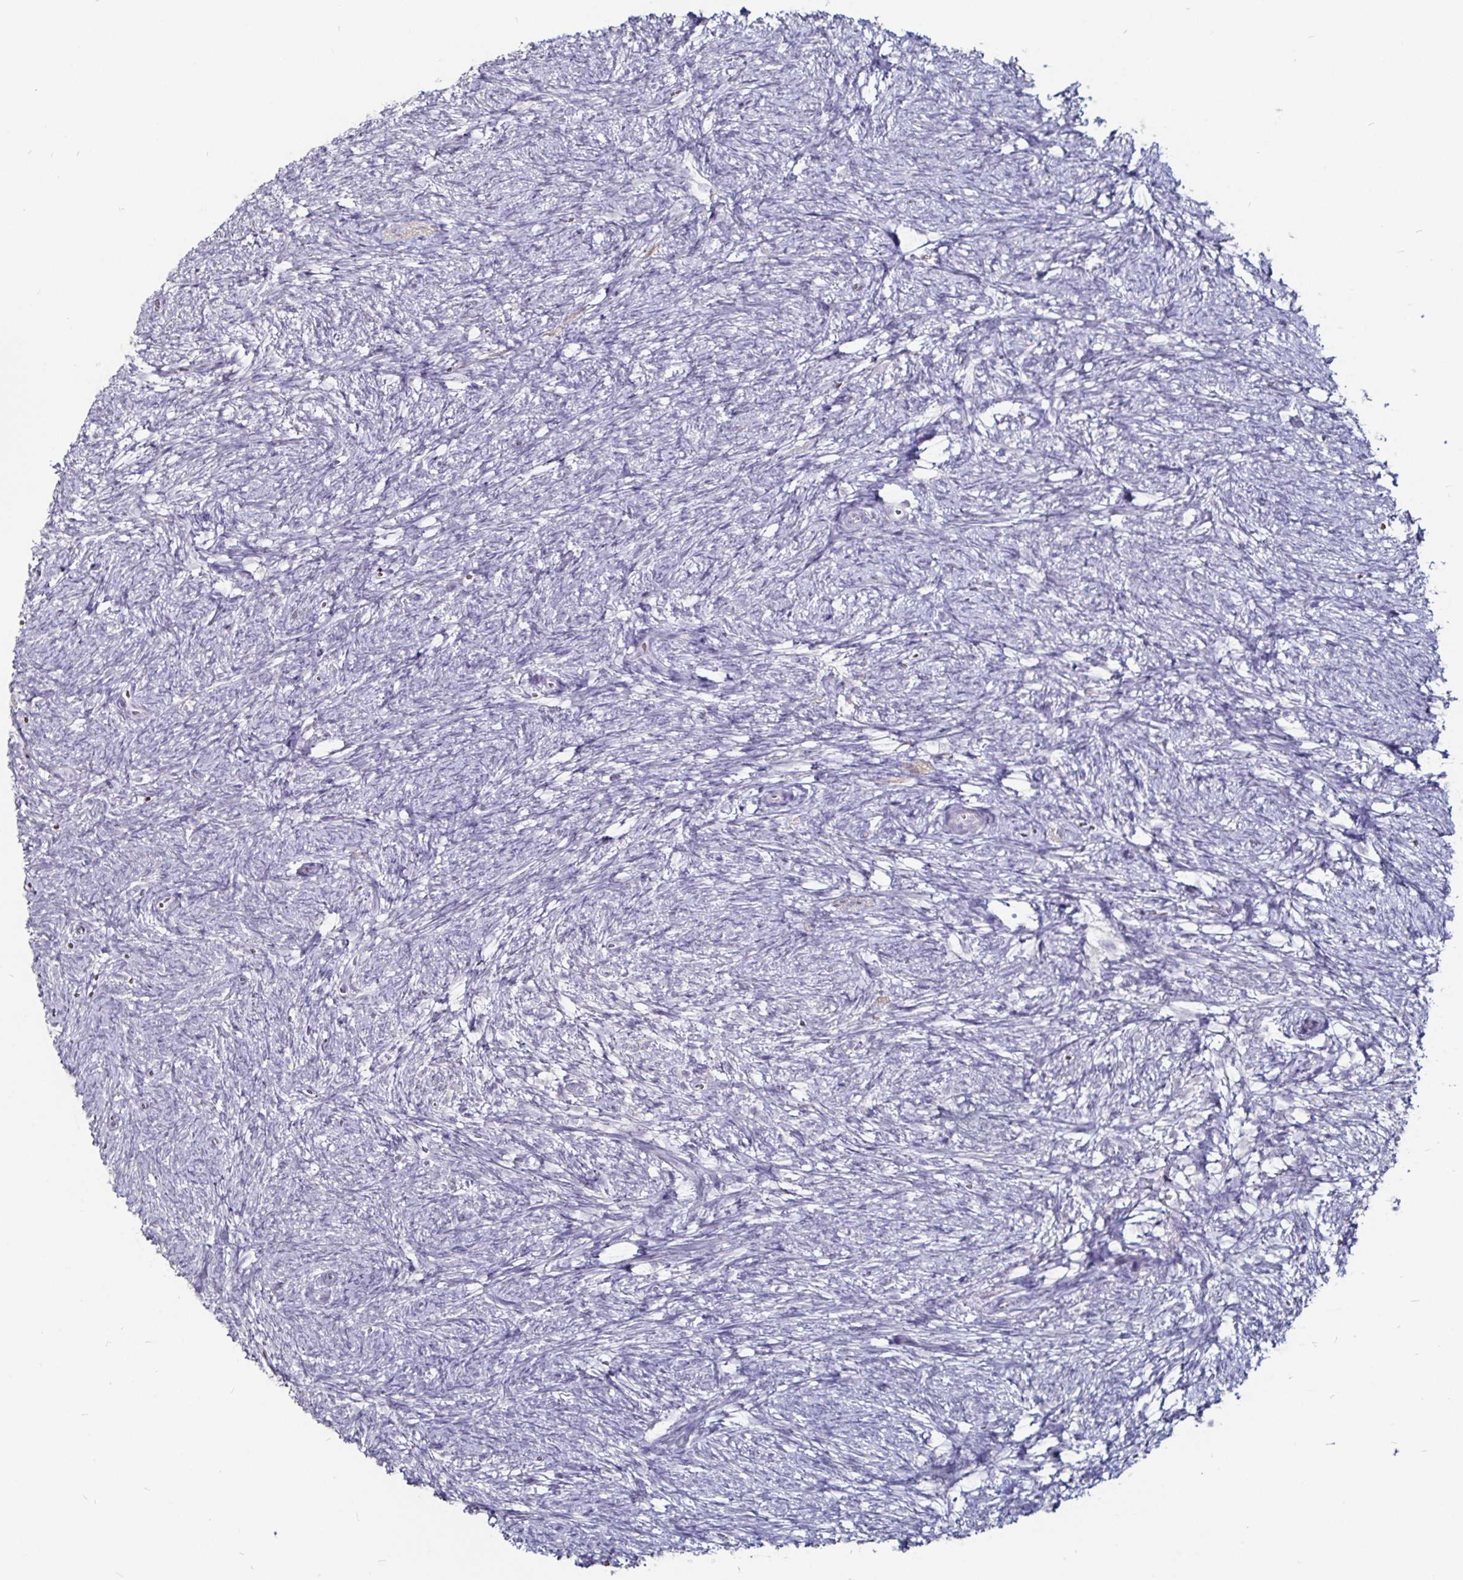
{"staining": {"intensity": "negative", "quantity": "none", "location": "none"}, "tissue": "ovary", "cell_type": "Ovarian stroma cells", "image_type": "normal", "snomed": [{"axis": "morphology", "description": "Normal tissue, NOS"}, {"axis": "topography", "description": "Ovary"}], "caption": "A high-resolution histopathology image shows immunohistochemistry staining of normal ovary, which reveals no significant expression in ovarian stroma cells.", "gene": "FAIM2", "patient": {"sex": "female", "age": 41}}